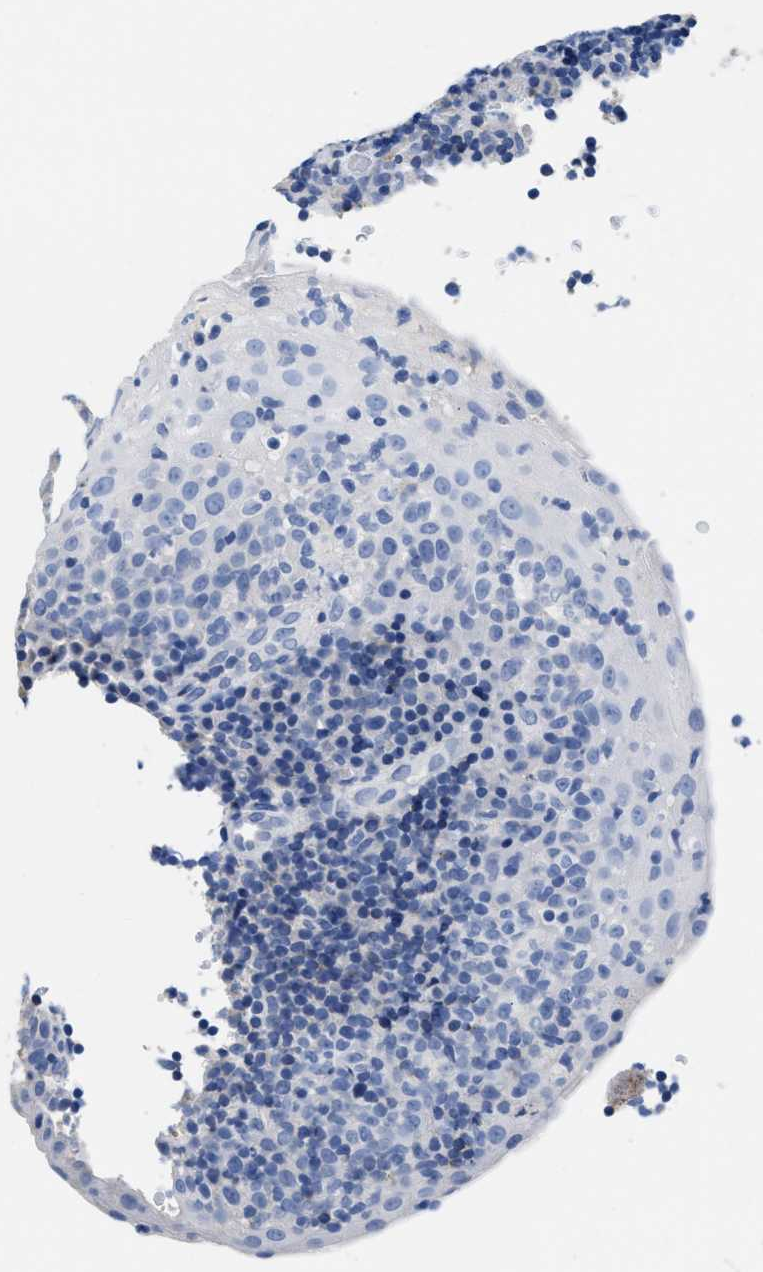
{"staining": {"intensity": "negative", "quantity": "none", "location": "none"}, "tissue": "tonsil", "cell_type": "Germinal center cells", "image_type": "normal", "snomed": [{"axis": "morphology", "description": "Normal tissue, NOS"}, {"axis": "topography", "description": "Tonsil"}], "caption": "Protein analysis of benign tonsil exhibits no significant staining in germinal center cells. (DAB (3,3'-diaminobenzidine) immunohistochemistry (IHC) visualized using brightfield microscopy, high magnification).", "gene": "SLFN13", "patient": {"sex": "male", "age": 37}}